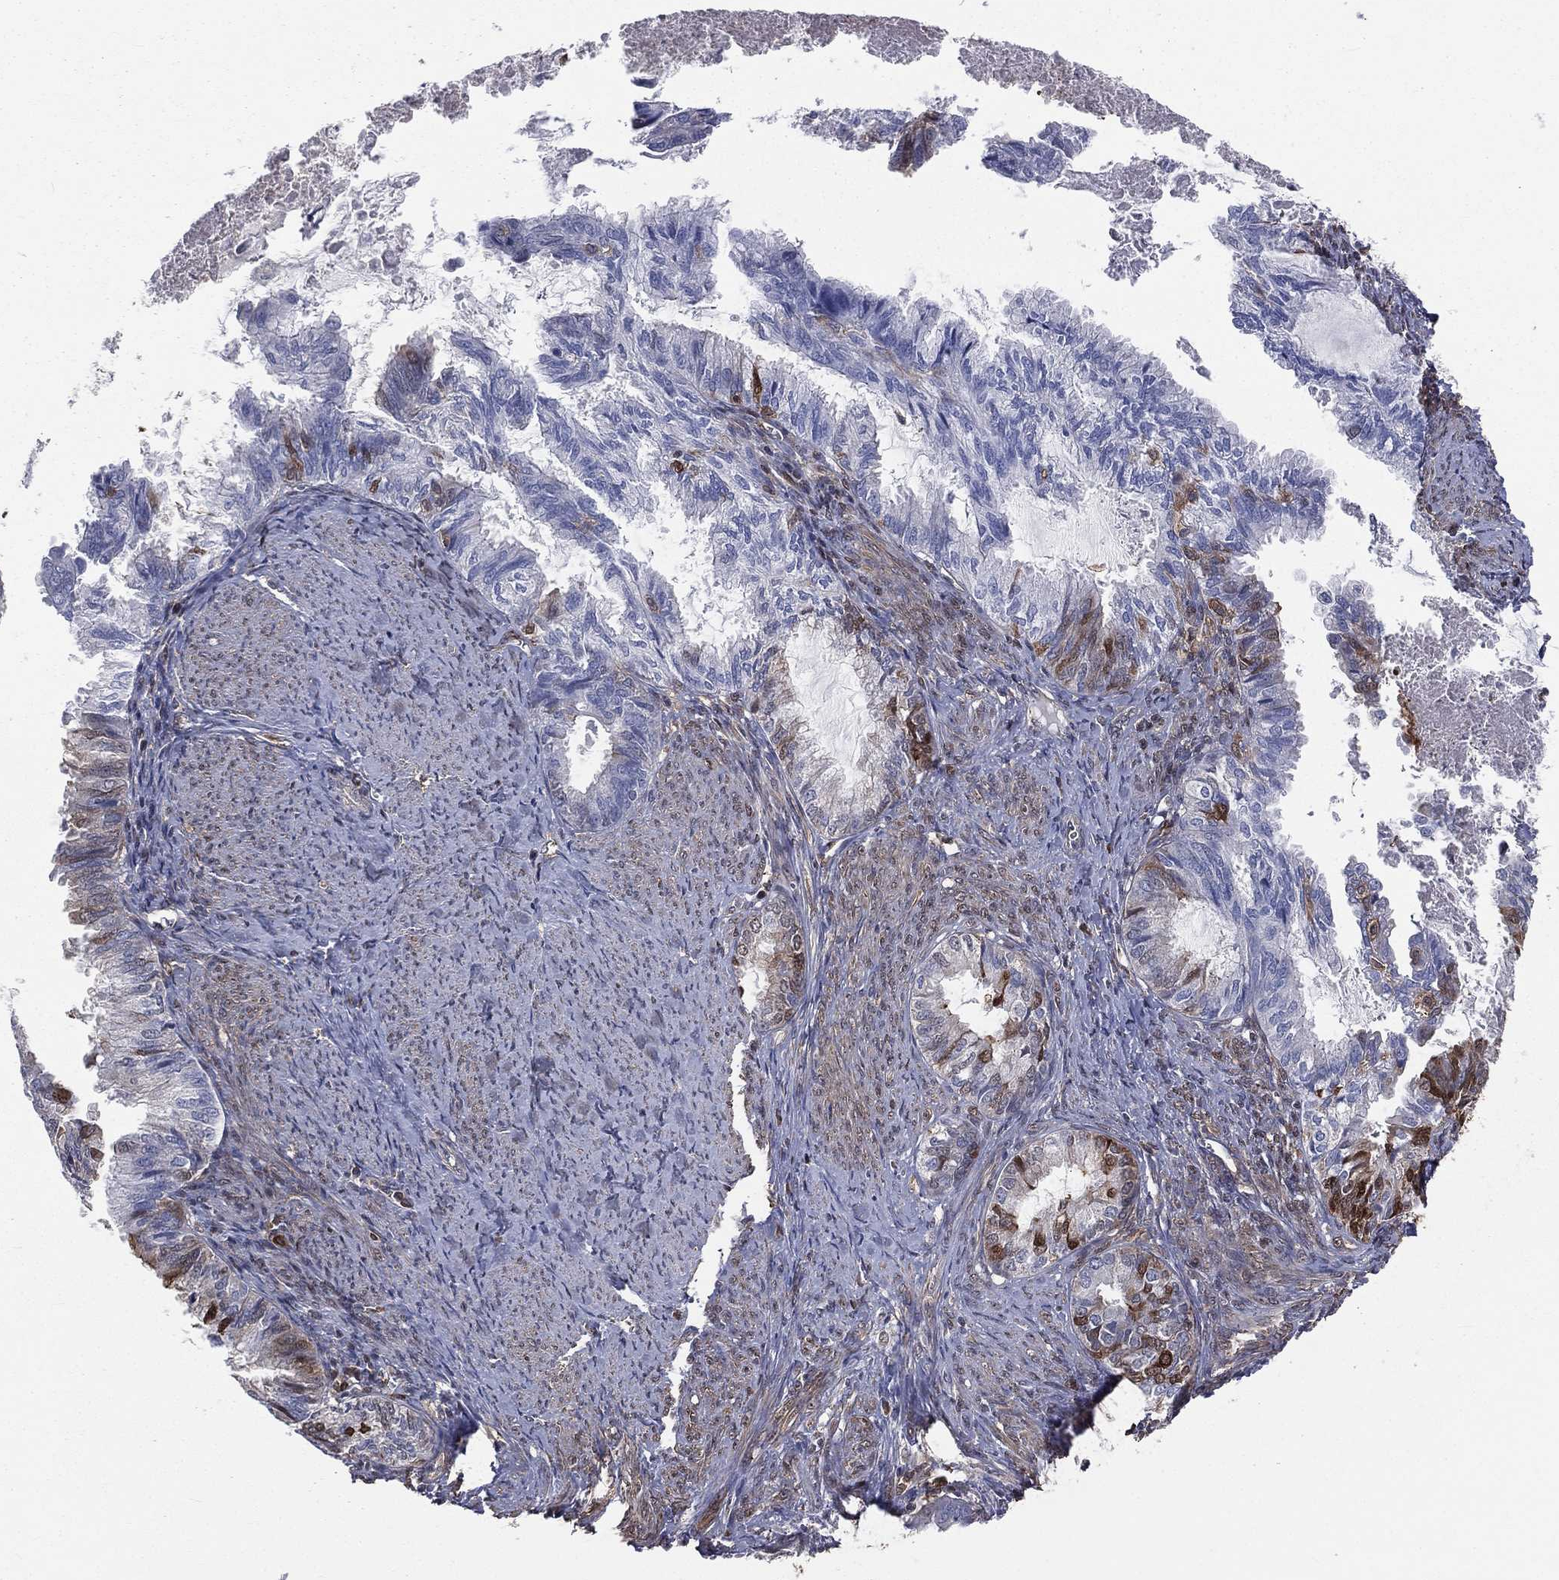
{"staining": {"intensity": "moderate", "quantity": "<25%", "location": "cytoplasmic/membranous"}, "tissue": "endometrial cancer", "cell_type": "Tumor cells", "image_type": "cancer", "snomed": [{"axis": "morphology", "description": "Adenocarcinoma, NOS"}, {"axis": "topography", "description": "Endometrium"}], "caption": "Protein positivity by immunohistochemistry (IHC) reveals moderate cytoplasmic/membranous positivity in about <25% of tumor cells in adenocarcinoma (endometrial).", "gene": "TBC1D2", "patient": {"sex": "female", "age": 86}}